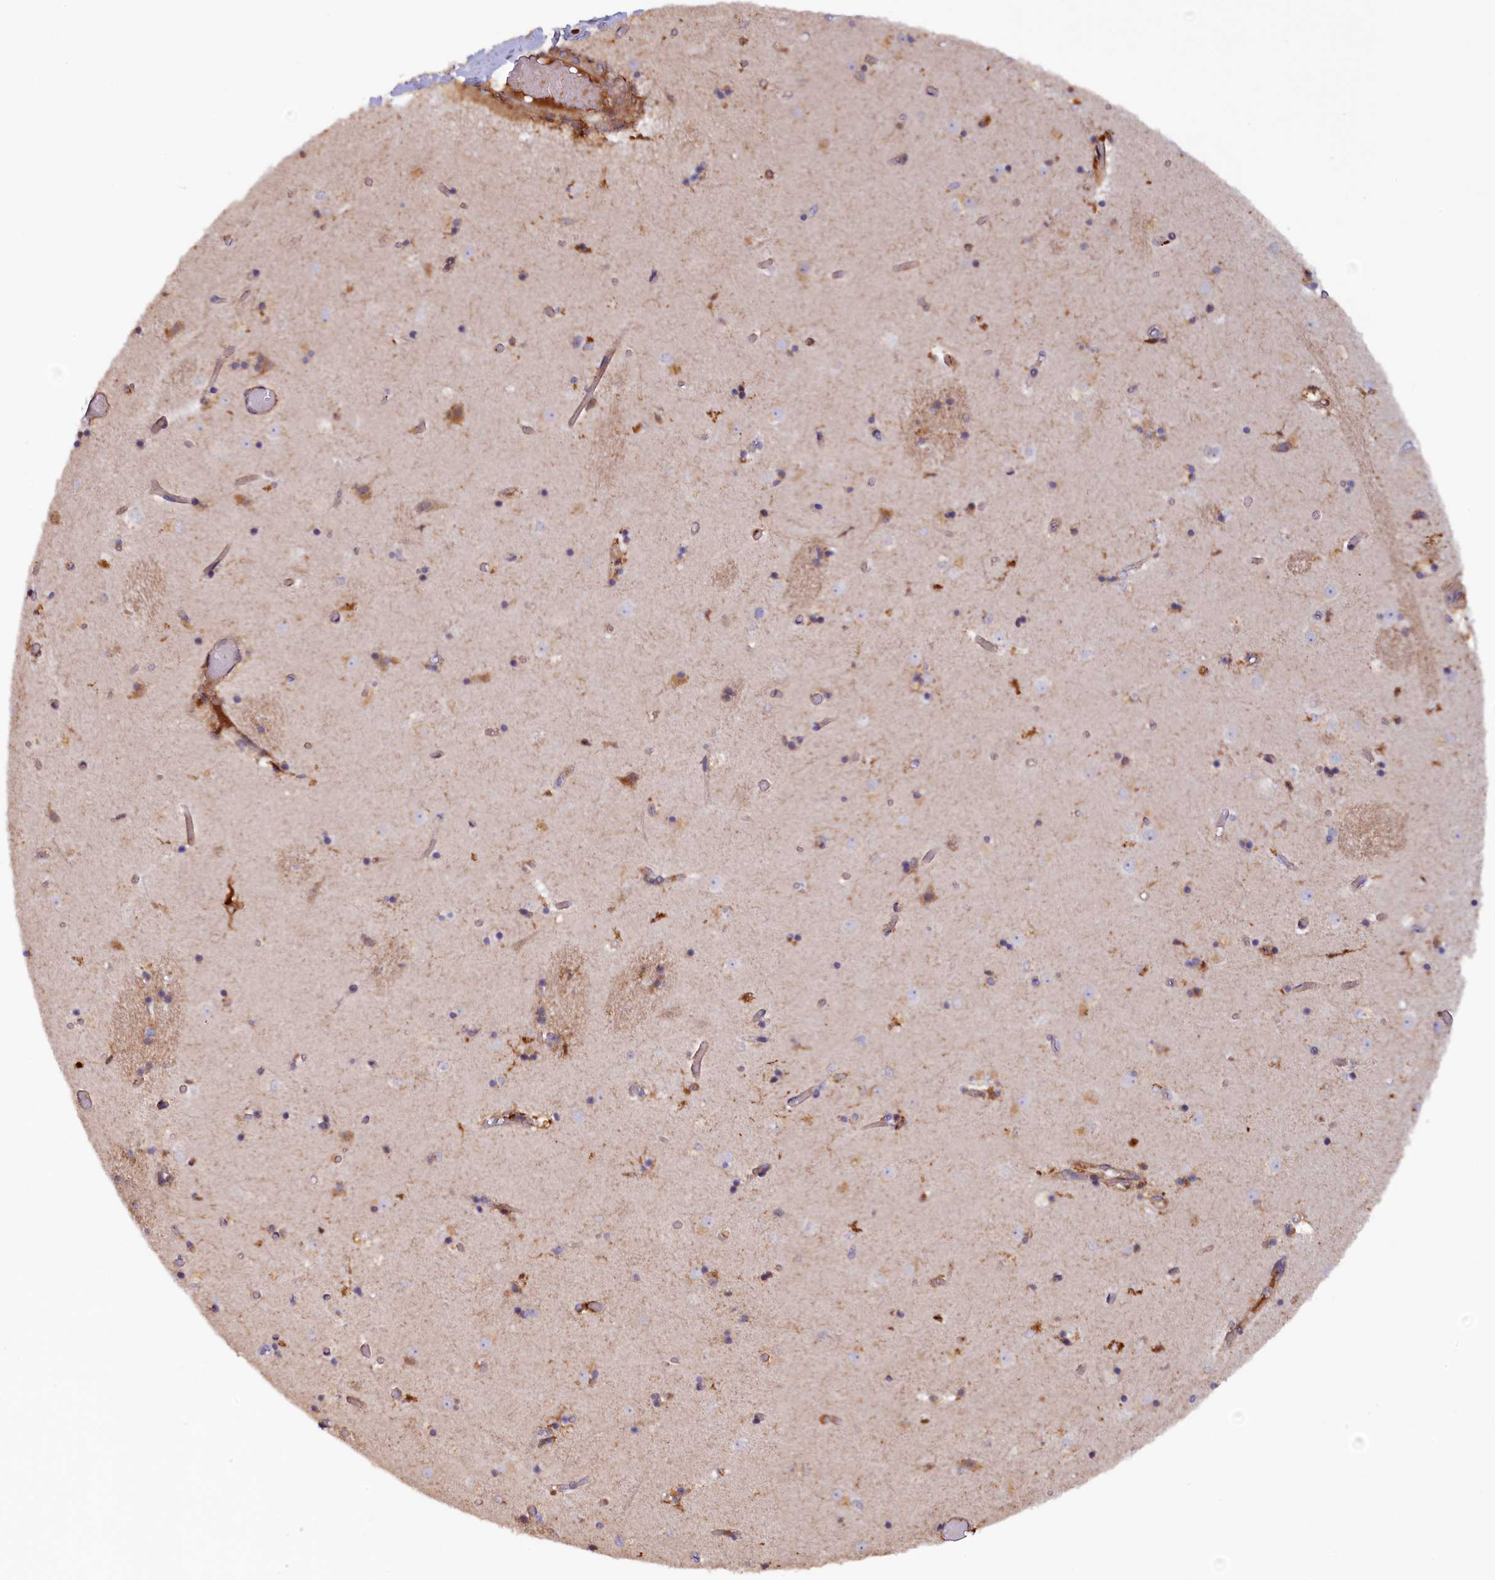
{"staining": {"intensity": "moderate", "quantity": "<25%", "location": "cytoplasmic/membranous"}, "tissue": "caudate", "cell_type": "Glial cells", "image_type": "normal", "snomed": [{"axis": "morphology", "description": "Normal tissue, NOS"}, {"axis": "topography", "description": "Lateral ventricle wall"}], "caption": "Glial cells demonstrate low levels of moderate cytoplasmic/membranous staining in approximately <25% of cells in normal caudate.", "gene": "FERMT1", "patient": {"sex": "female", "age": 52}}